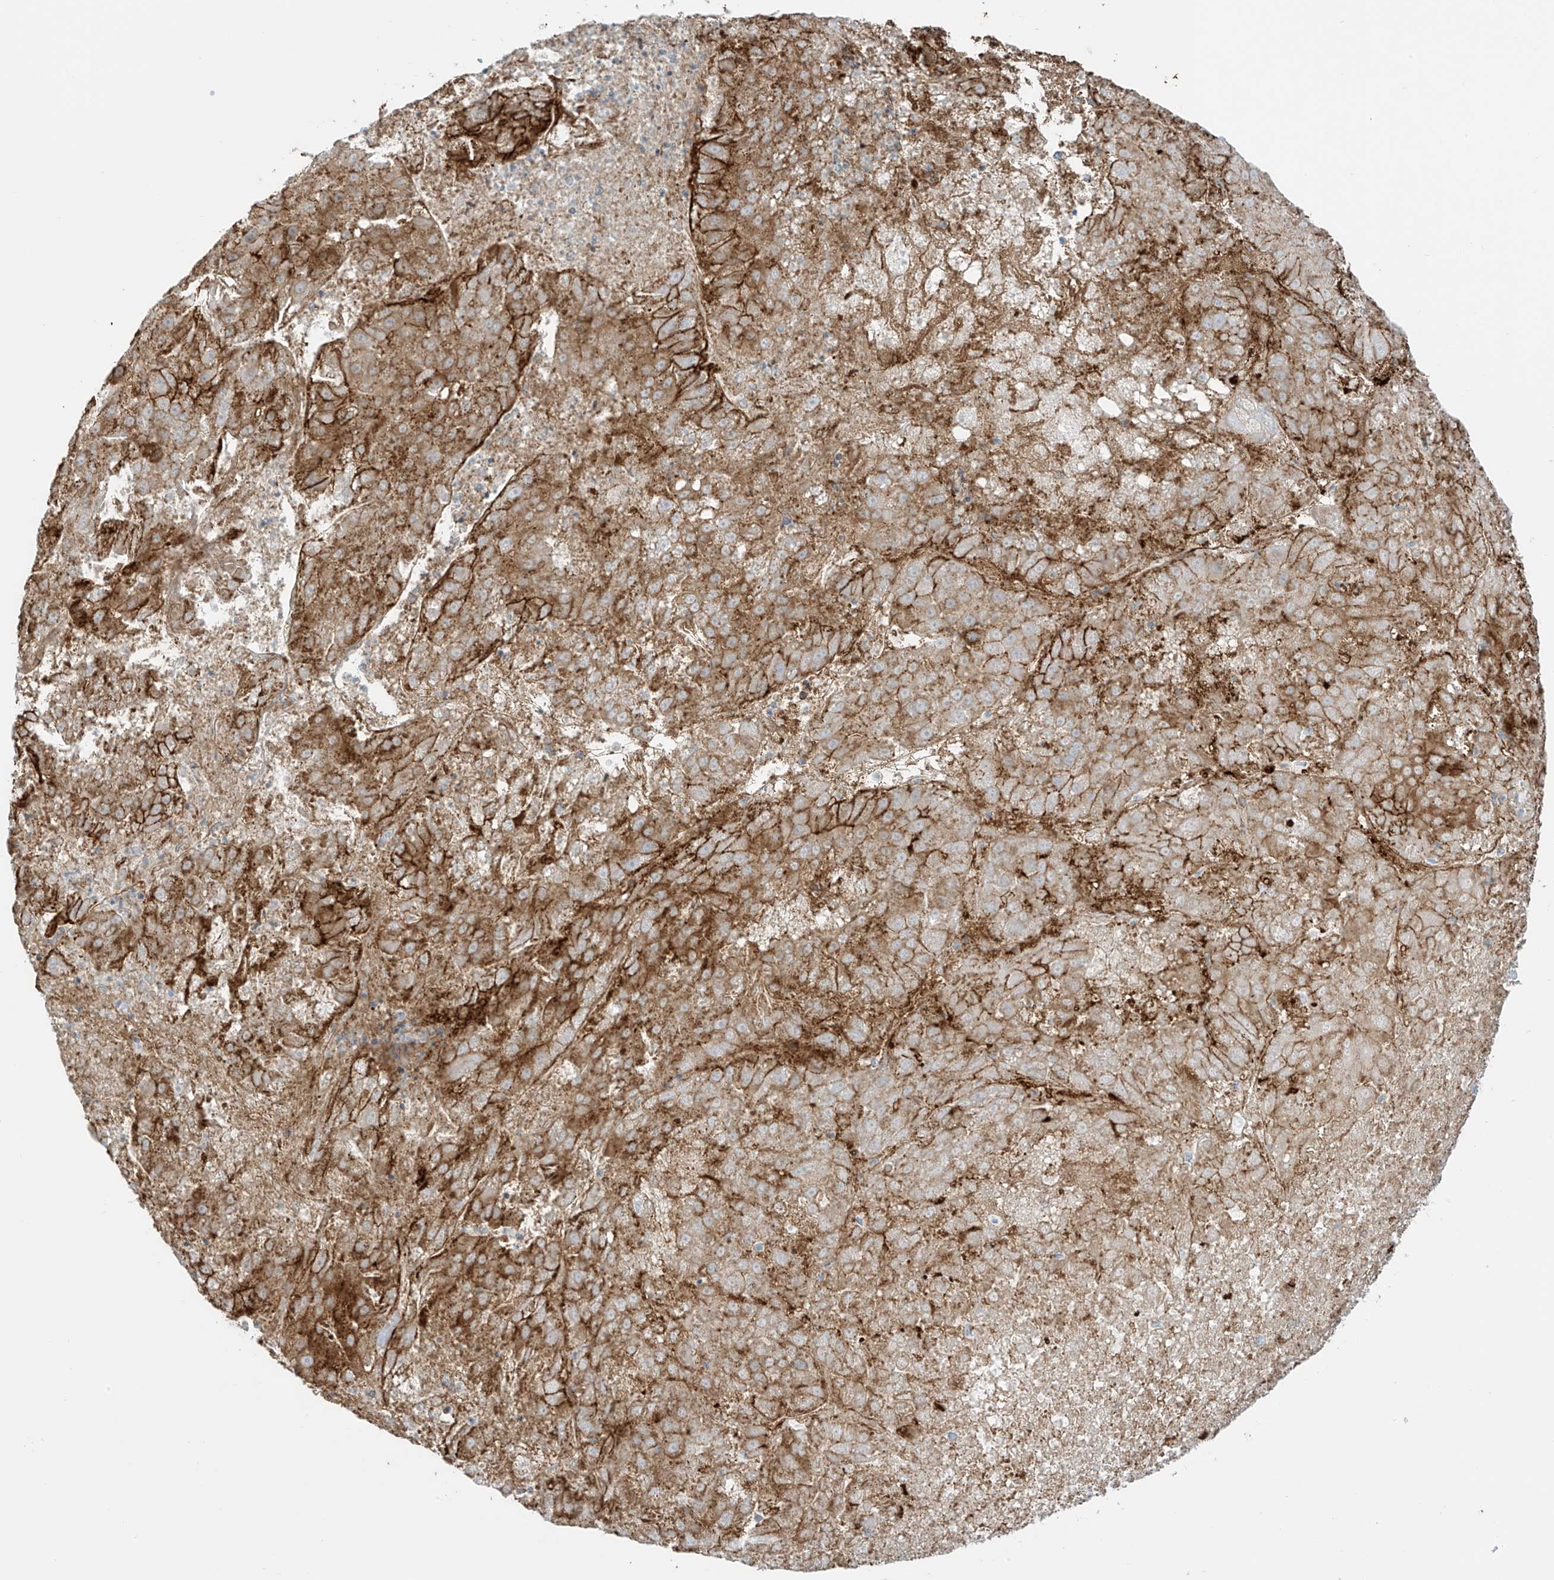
{"staining": {"intensity": "strong", "quantity": ">75%", "location": "cytoplasmic/membranous"}, "tissue": "liver cancer", "cell_type": "Tumor cells", "image_type": "cancer", "snomed": [{"axis": "morphology", "description": "Carcinoma, Hepatocellular, NOS"}, {"axis": "topography", "description": "Liver"}], "caption": "Tumor cells exhibit high levels of strong cytoplasmic/membranous expression in about >75% of cells in human hepatocellular carcinoma (liver).", "gene": "SLC9A2", "patient": {"sex": "female", "age": 73}}